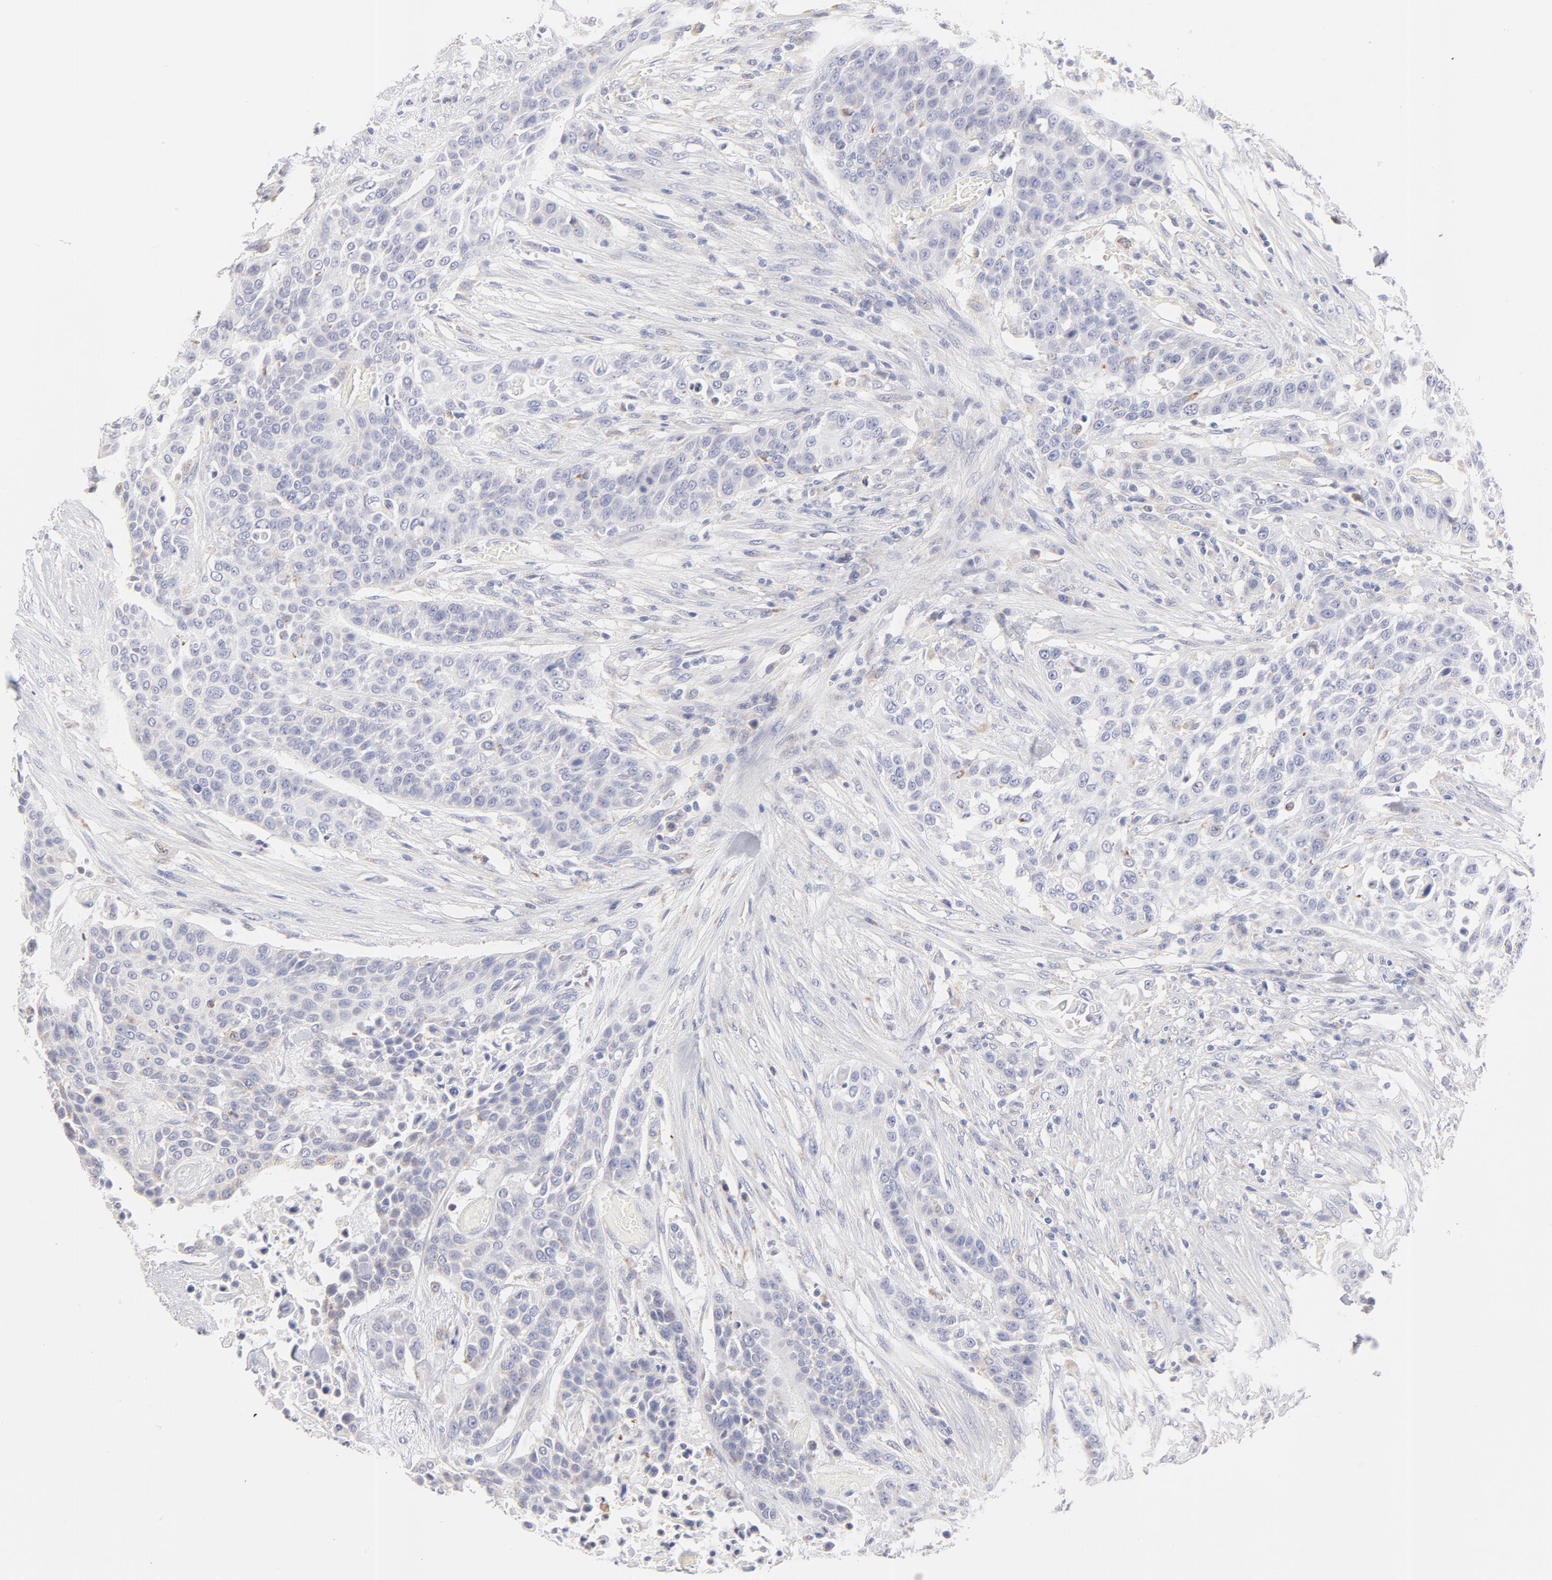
{"staining": {"intensity": "negative", "quantity": "none", "location": "none"}, "tissue": "urothelial cancer", "cell_type": "Tumor cells", "image_type": "cancer", "snomed": [{"axis": "morphology", "description": "Urothelial carcinoma, High grade"}, {"axis": "topography", "description": "Urinary bladder"}], "caption": "This is an IHC photomicrograph of urothelial cancer. There is no expression in tumor cells.", "gene": "TST", "patient": {"sex": "male", "age": 74}}